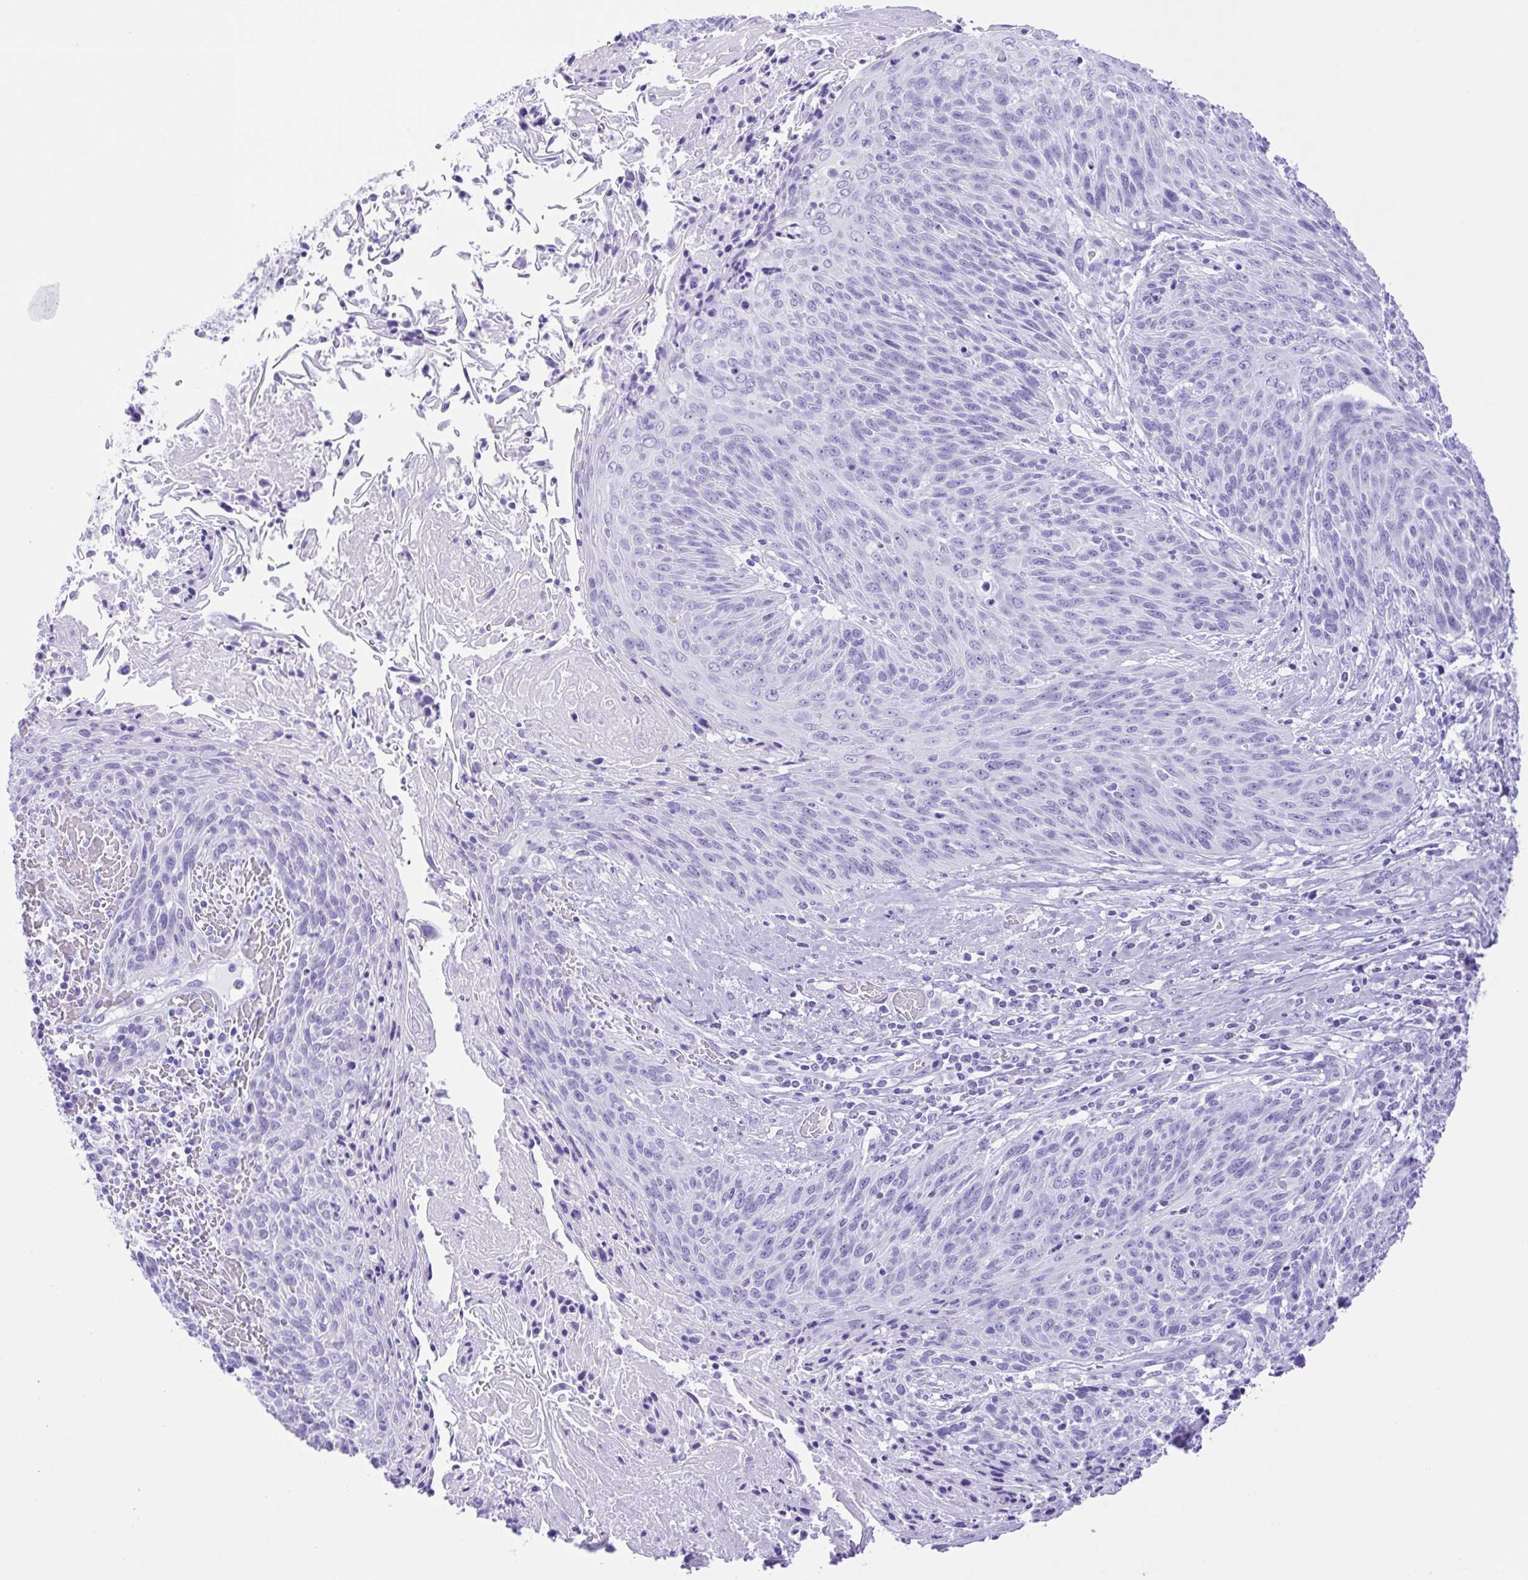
{"staining": {"intensity": "negative", "quantity": "none", "location": "none"}, "tissue": "cervical cancer", "cell_type": "Tumor cells", "image_type": "cancer", "snomed": [{"axis": "morphology", "description": "Squamous cell carcinoma, NOS"}, {"axis": "topography", "description": "Cervix"}], "caption": "This is a image of immunohistochemistry staining of cervical cancer, which shows no expression in tumor cells.", "gene": "ERP27", "patient": {"sex": "female", "age": 45}}